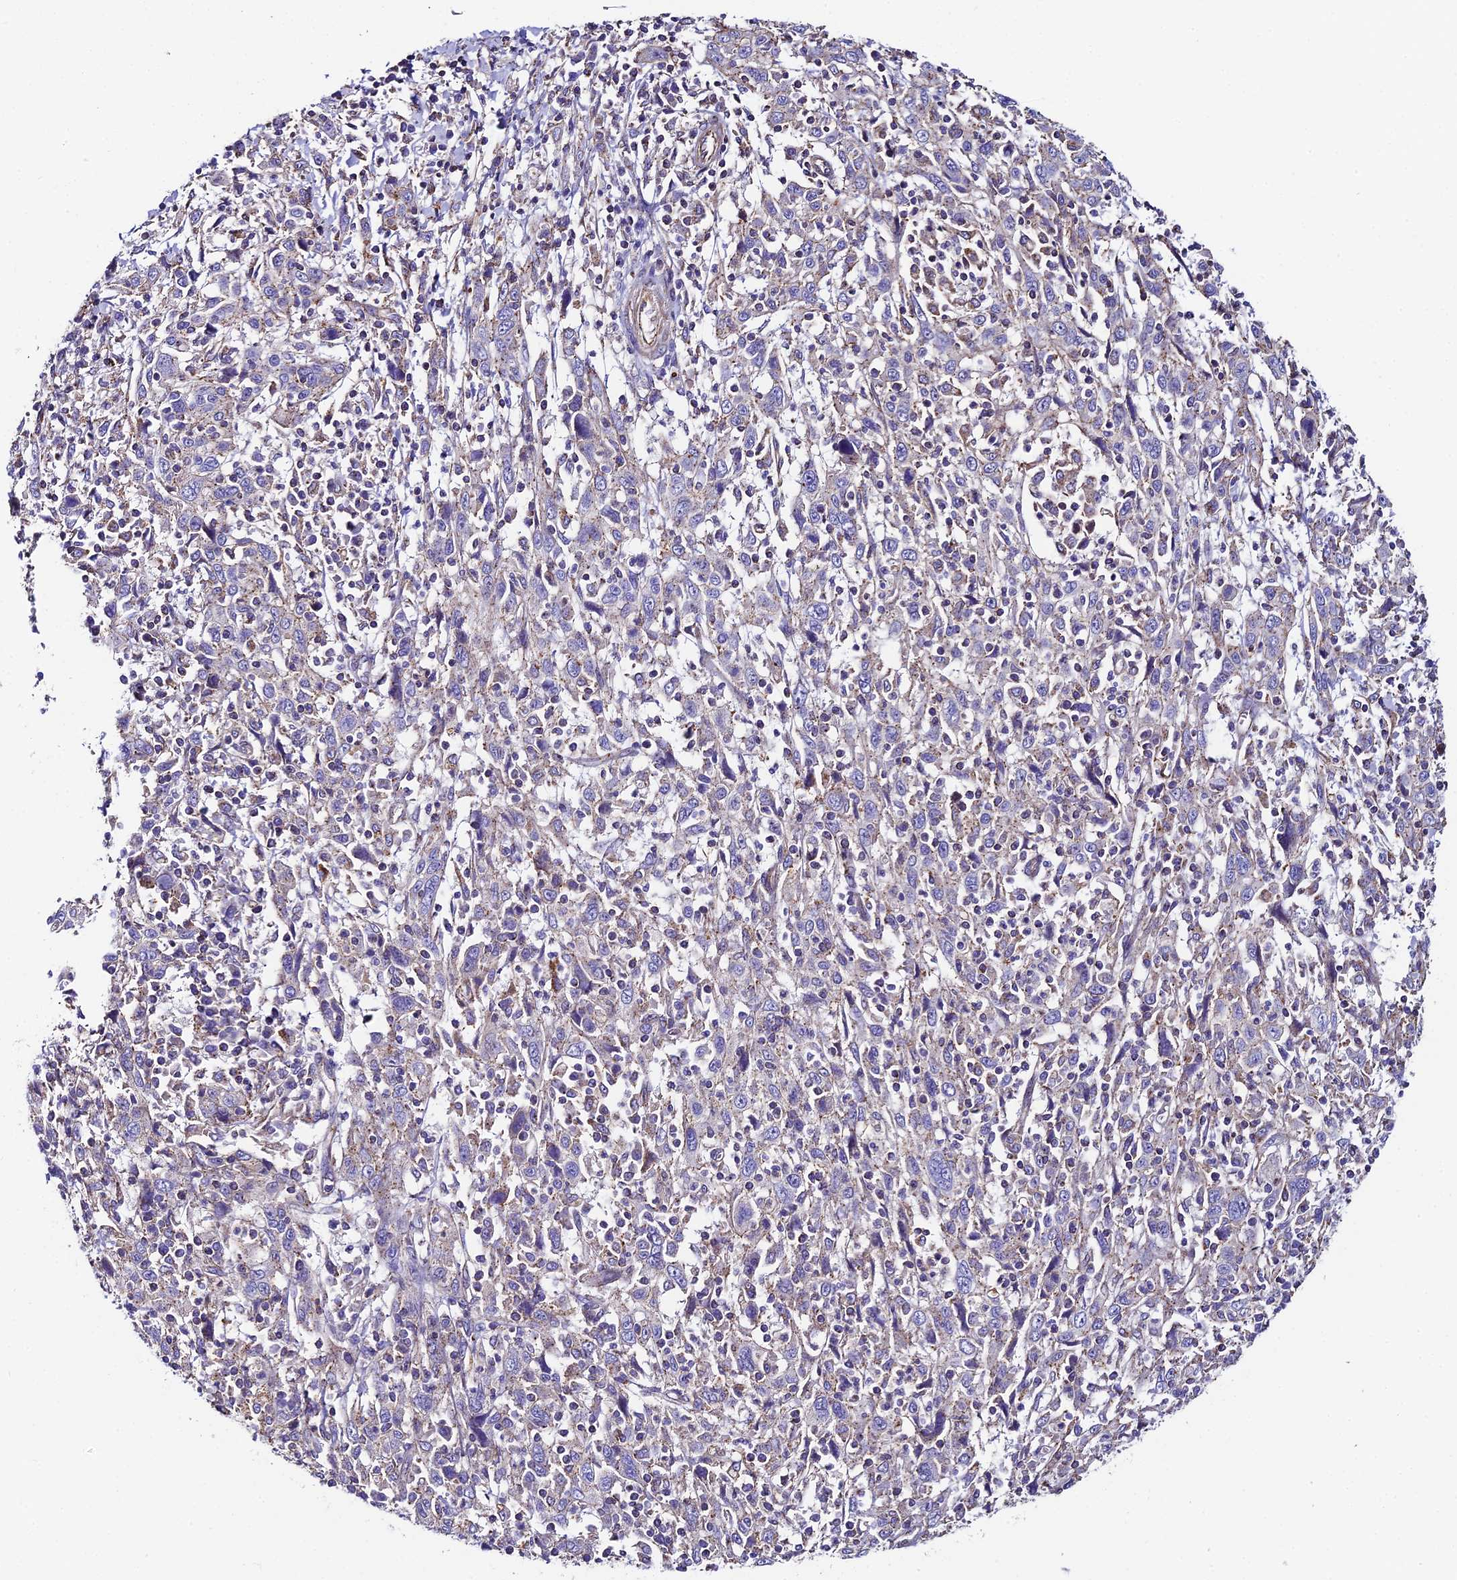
{"staining": {"intensity": "weak", "quantity": "<25%", "location": "cytoplasmic/membranous"}, "tissue": "cervical cancer", "cell_type": "Tumor cells", "image_type": "cancer", "snomed": [{"axis": "morphology", "description": "Squamous cell carcinoma, NOS"}, {"axis": "topography", "description": "Cervix"}], "caption": "Tumor cells are negative for brown protein staining in cervical squamous cell carcinoma.", "gene": "QRFP", "patient": {"sex": "female", "age": 46}}